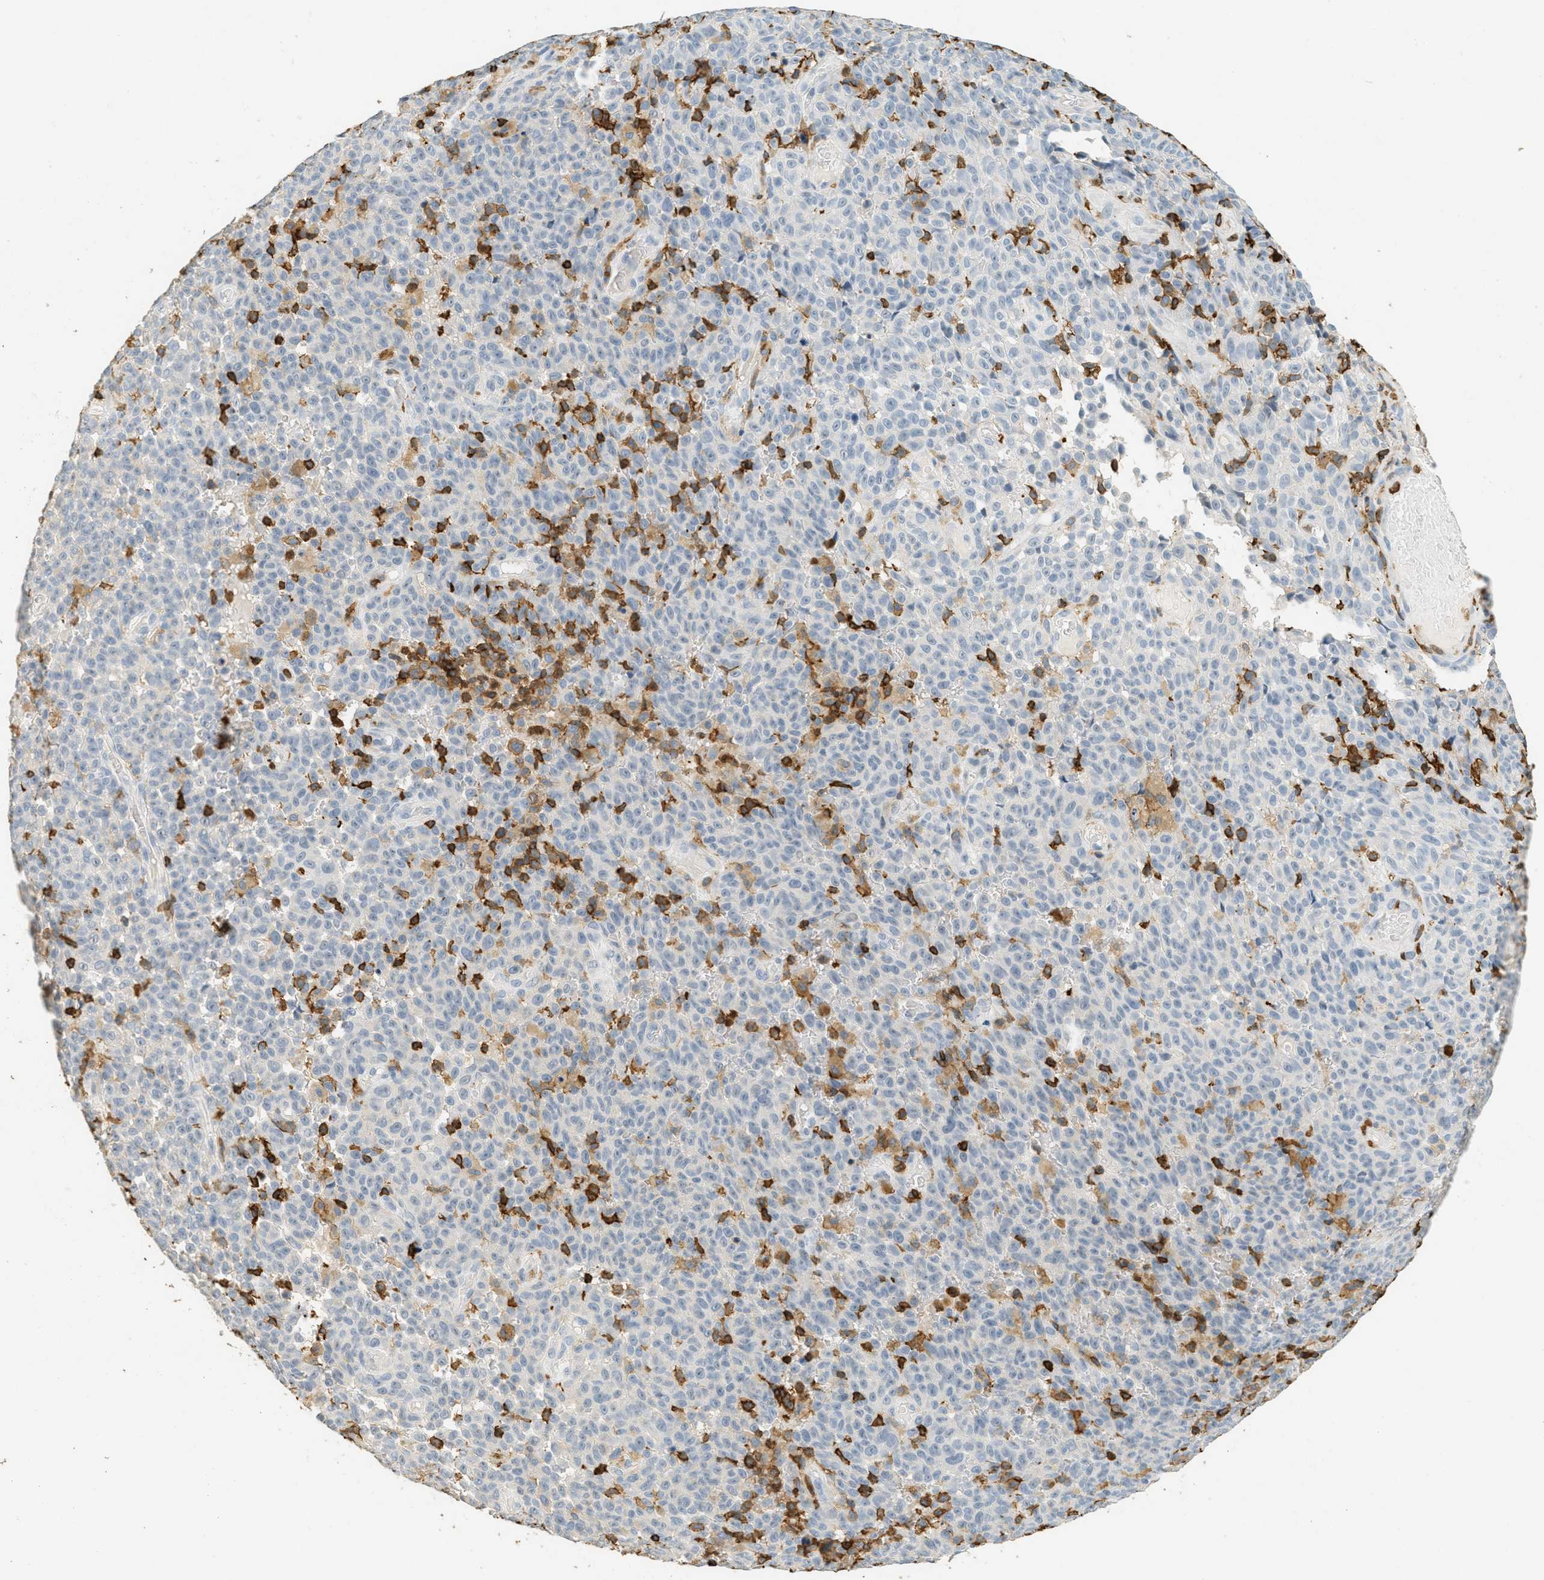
{"staining": {"intensity": "negative", "quantity": "none", "location": "none"}, "tissue": "melanoma", "cell_type": "Tumor cells", "image_type": "cancer", "snomed": [{"axis": "morphology", "description": "Malignant melanoma, NOS"}, {"axis": "topography", "description": "Skin"}], "caption": "High magnification brightfield microscopy of melanoma stained with DAB (brown) and counterstained with hematoxylin (blue): tumor cells show no significant staining. (DAB (3,3'-diaminobenzidine) immunohistochemistry (IHC), high magnification).", "gene": "LSP1", "patient": {"sex": "female", "age": 82}}